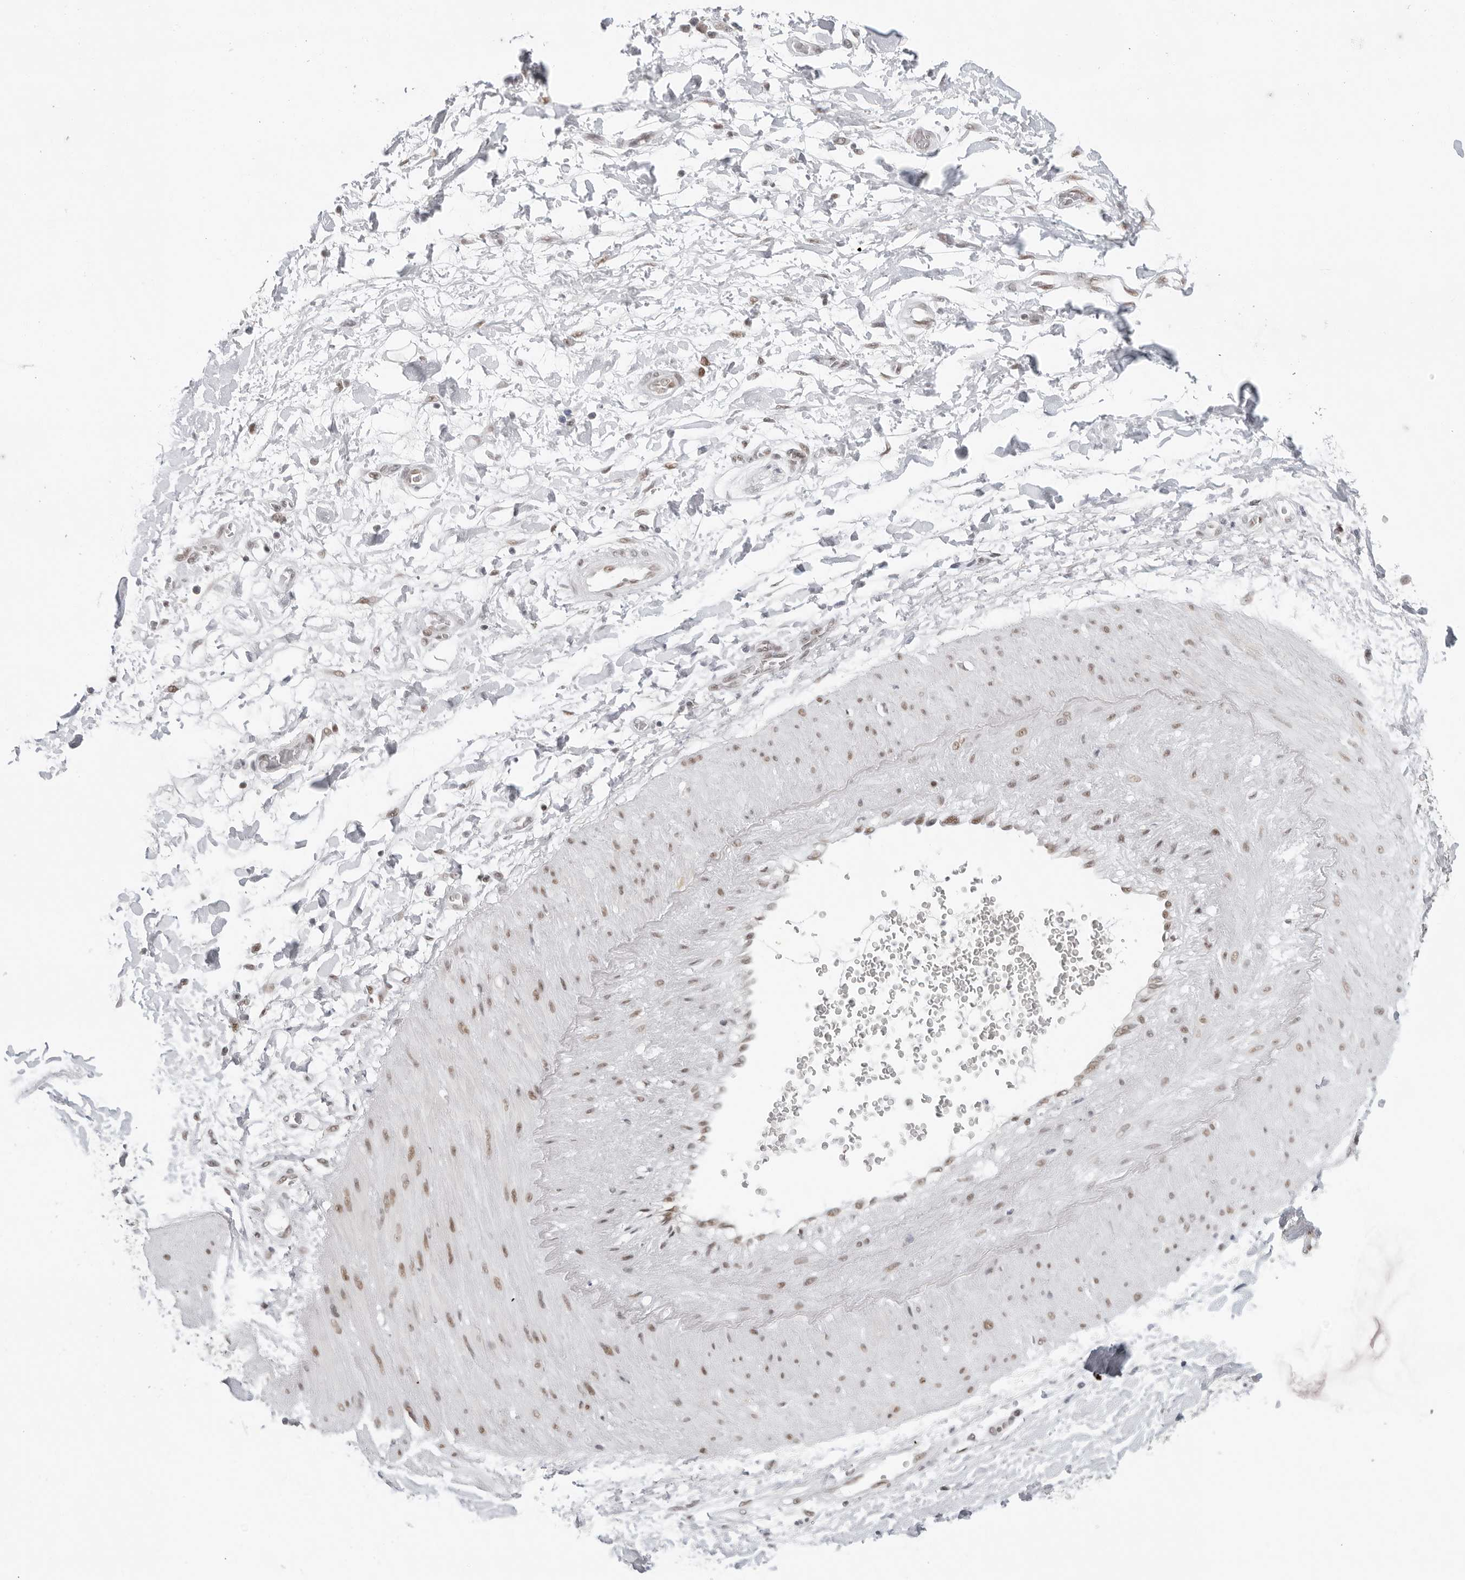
{"staining": {"intensity": "negative", "quantity": "none", "location": "none"}, "tissue": "soft tissue", "cell_type": "Fibroblasts", "image_type": "normal", "snomed": [{"axis": "morphology", "description": "Normal tissue, NOS"}, {"axis": "morphology", "description": "Adenocarcinoma, NOS"}, {"axis": "topography", "description": "Pancreas"}, {"axis": "topography", "description": "Peripheral nerve tissue"}], "caption": "This histopathology image is of unremarkable soft tissue stained with immunohistochemistry to label a protein in brown with the nuclei are counter-stained blue. There is no staining in fibroblasts.", "gene": "FOXK2", "patient": {"sex": "male", "age": 59}}